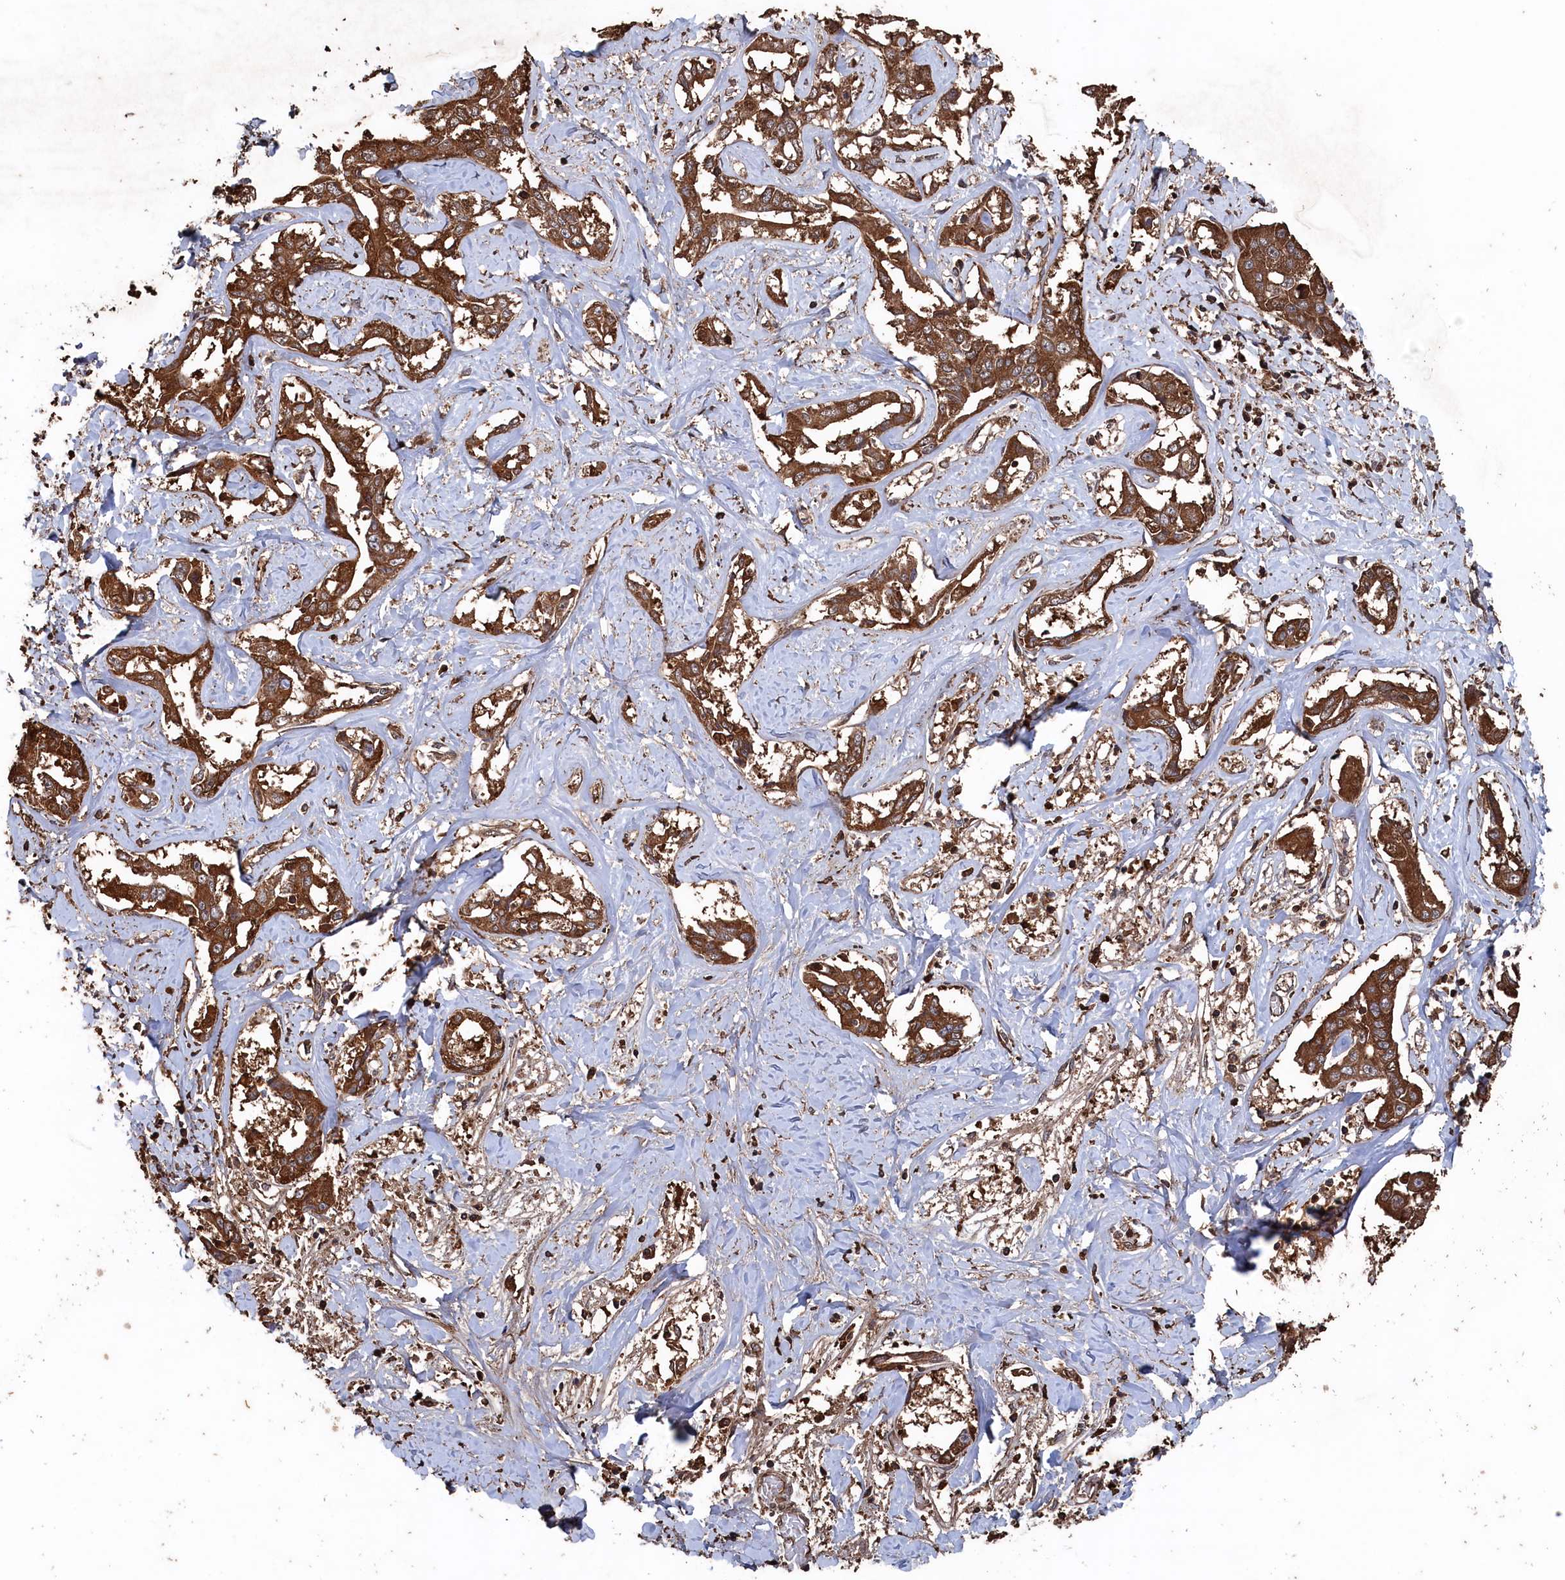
{"staining": {"intensity": "strong", "quantity": ">75%", "location": "cytoplasmic/membranous"}, "tissue": "liver cancer", "cell_type": "Tumor cells", "image_type": "cancer", "snomed": [{"axis": "morphology", "description": "Cholangiocarcinoma"}, {"axis": "topography", "description": "Liver"}], "caption": "A micrograph of human liver cholangiocarcinoma stained for a protein shows strong cytoplasmic/membranous brown staining in tumor cells.", "gene": "SNX33", "patient": {"sex": "male", "age": 59}}